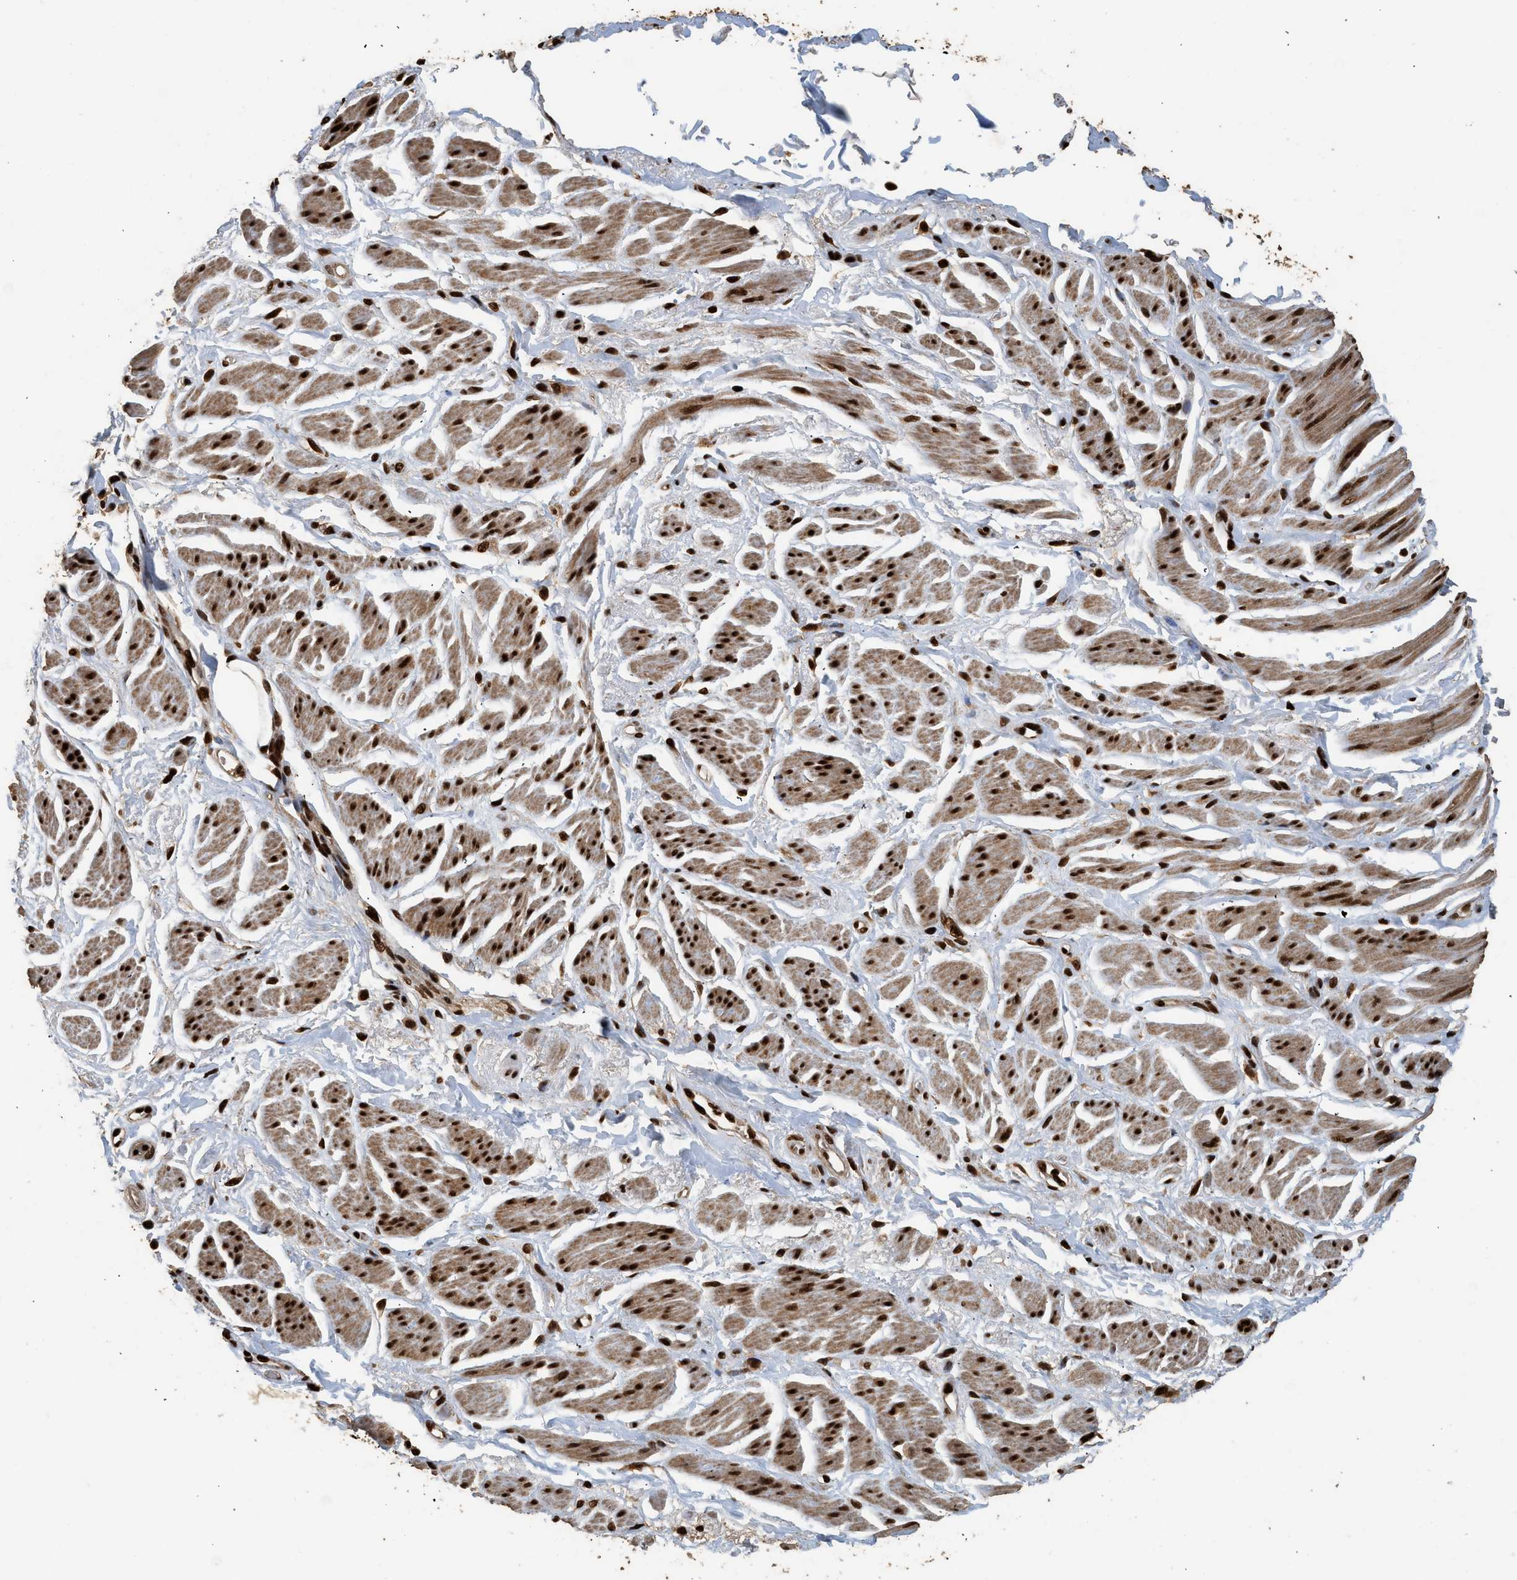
{"staining": {"intensity": "strong", "quantity": ">75%", "location": "nuclear"}, "tissue": "adipose tissue", "cell_type": "Adipocytes", "image_type": "normal", "snomed": [{"axis": "morphology", "description": "Normal tissue, NOS"}, {"axis": "topography", "description": "Soft tissue"}, {"axis": "topography", "description": "Peripheral nerve tissue"}], "caption": "DAB immunohistochemical staining of unremarkable adipose tissue exhibits strong nuclear protein staining in about >75% of adipocytes.", "gene": "PPP4R3B", "patient": {"sex": "female", "age": 71}}